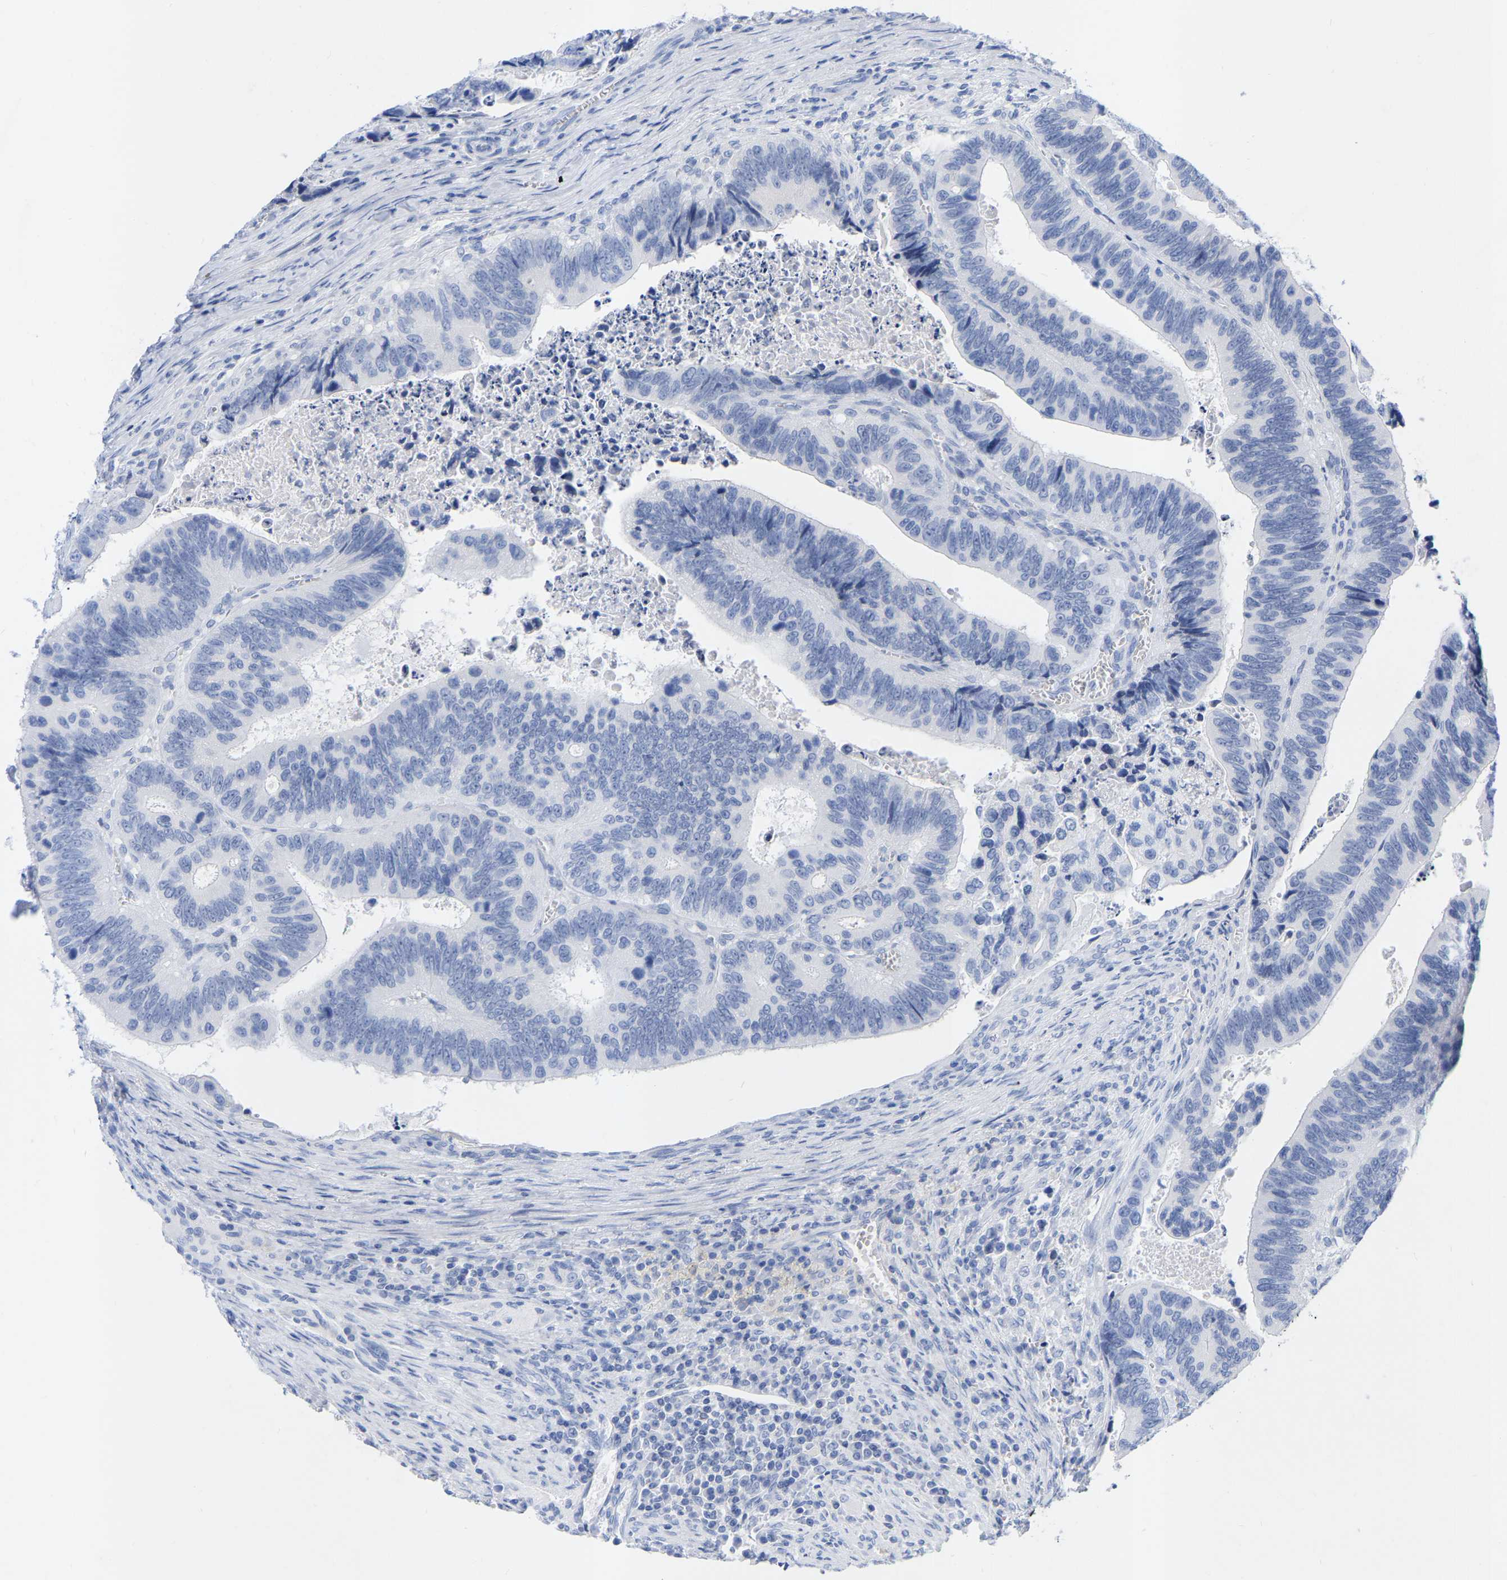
{"staining": {"intensity": "negative", "quantity": "none", "location": "none"}, "tissue": "colorectal cancer", "cell_type": "Tumor cells", "image_type": "cancer", "snomed": [{"axis": "morphology", "description": "Inflammation, NOS"}, {"axis": "morphology", "description": "Adenocarcinoma, NOS"}, {"axis": "topography", "description": "Colon"}], "caption": "Micrograph shows no protein staining in tumor cells of colorectal cancer tissue.", "gene": "ZNF629", "patient": {"sex": "male", "age": 72}}